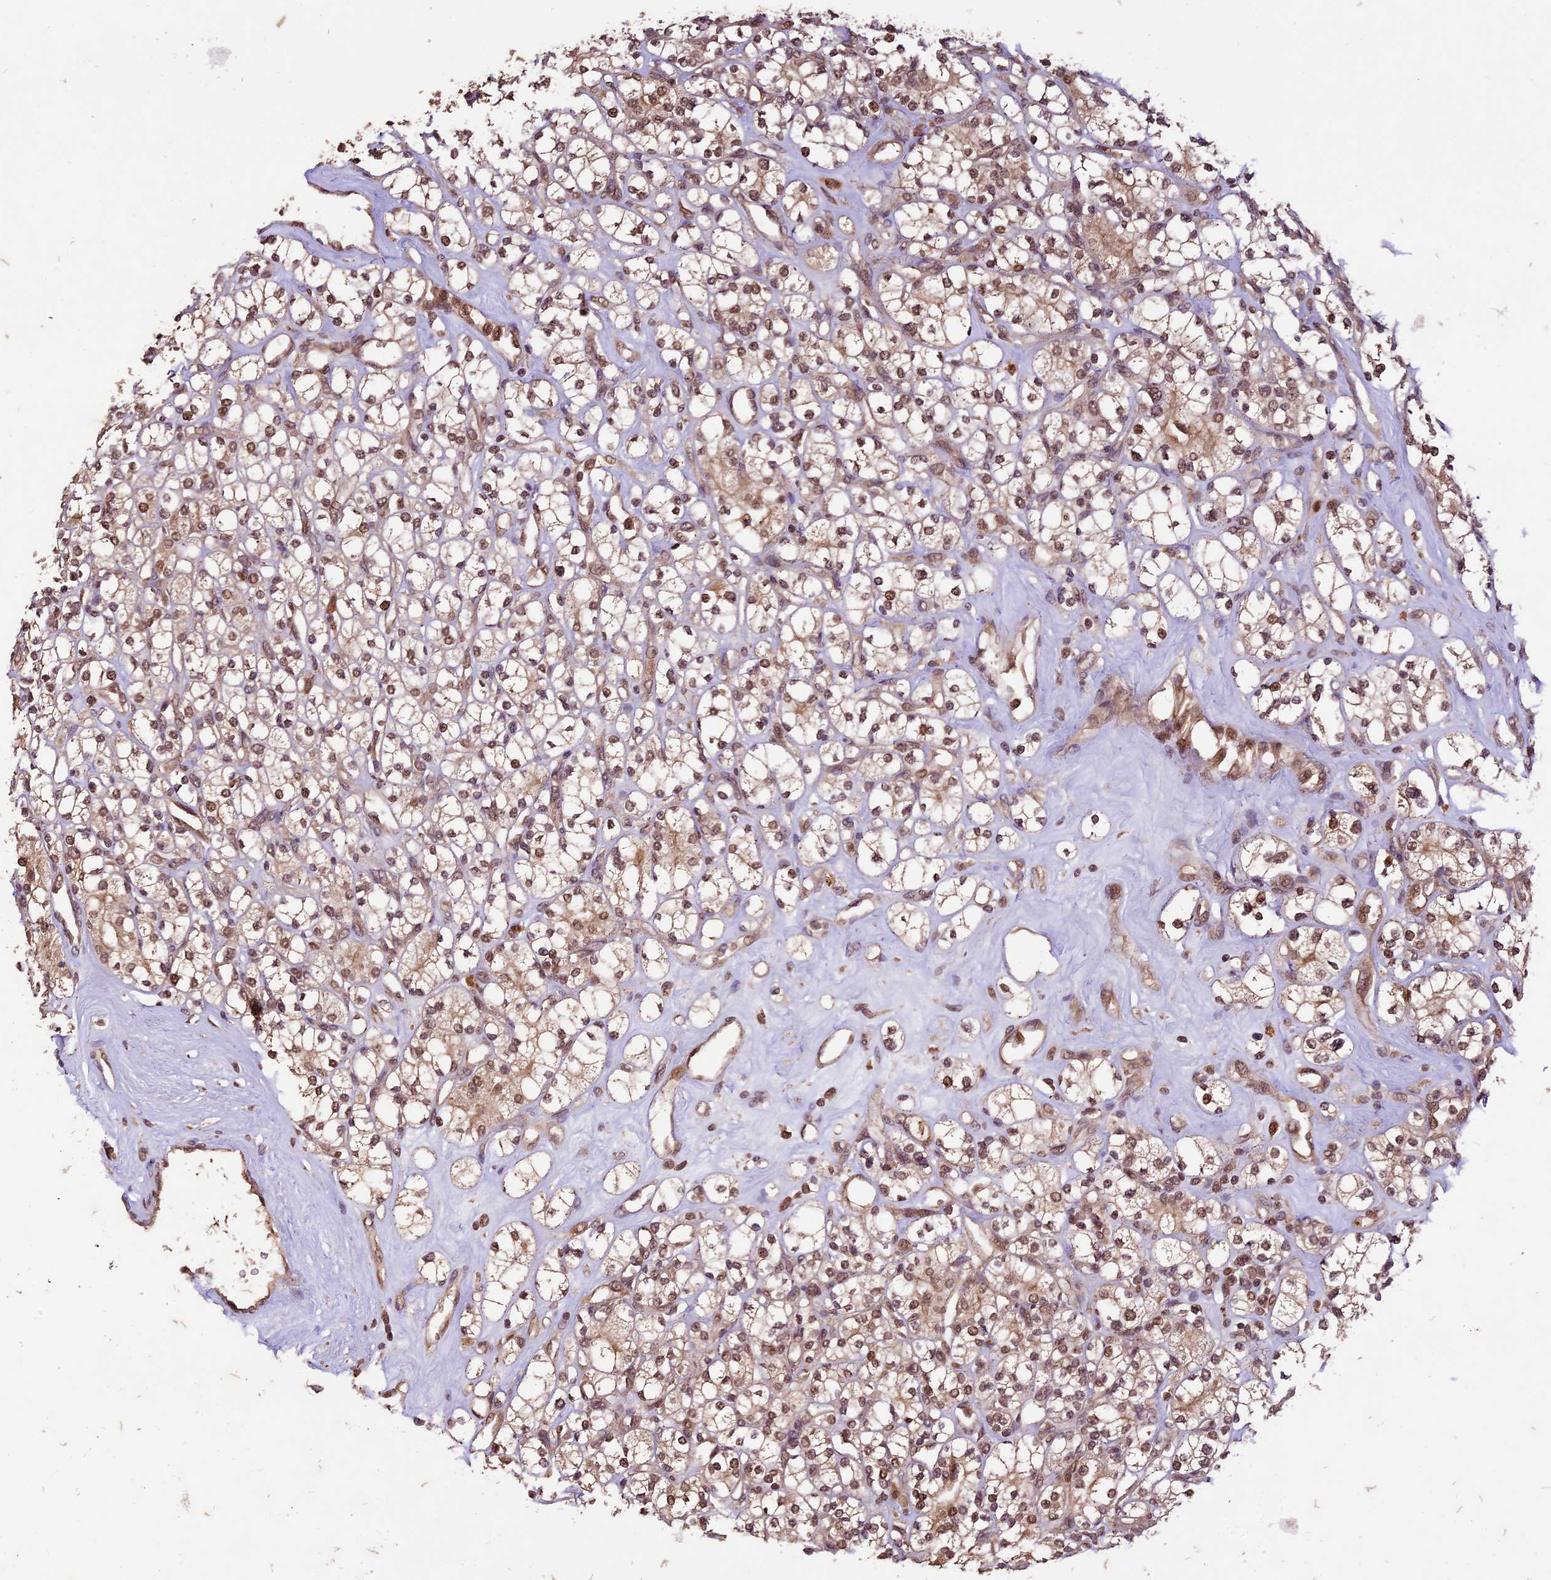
{"staining": {"intensity": "moderate", "quantity": ">75%", "location": "cytoplasmic/membranous,nuclear"}, "tissue": "renal cancer", "cell_type": "Tumor cells", "image_type": "cancer", "snomed": [{"axis": "morphology", "description": "Adenocarcinoma, NOS"}, {"axis": "topography", "description": "Kidney"}], "caption": "Immunohistochemical staining of adenocarcinoma (renal) demonstrates medium levels of moderate cytoplasmic/membranous and nuclear protein positivity in approximately >75% of tumor cells.", "gene": "CDKN2AIP", "patient": {"sex": "male", "age": 77}}